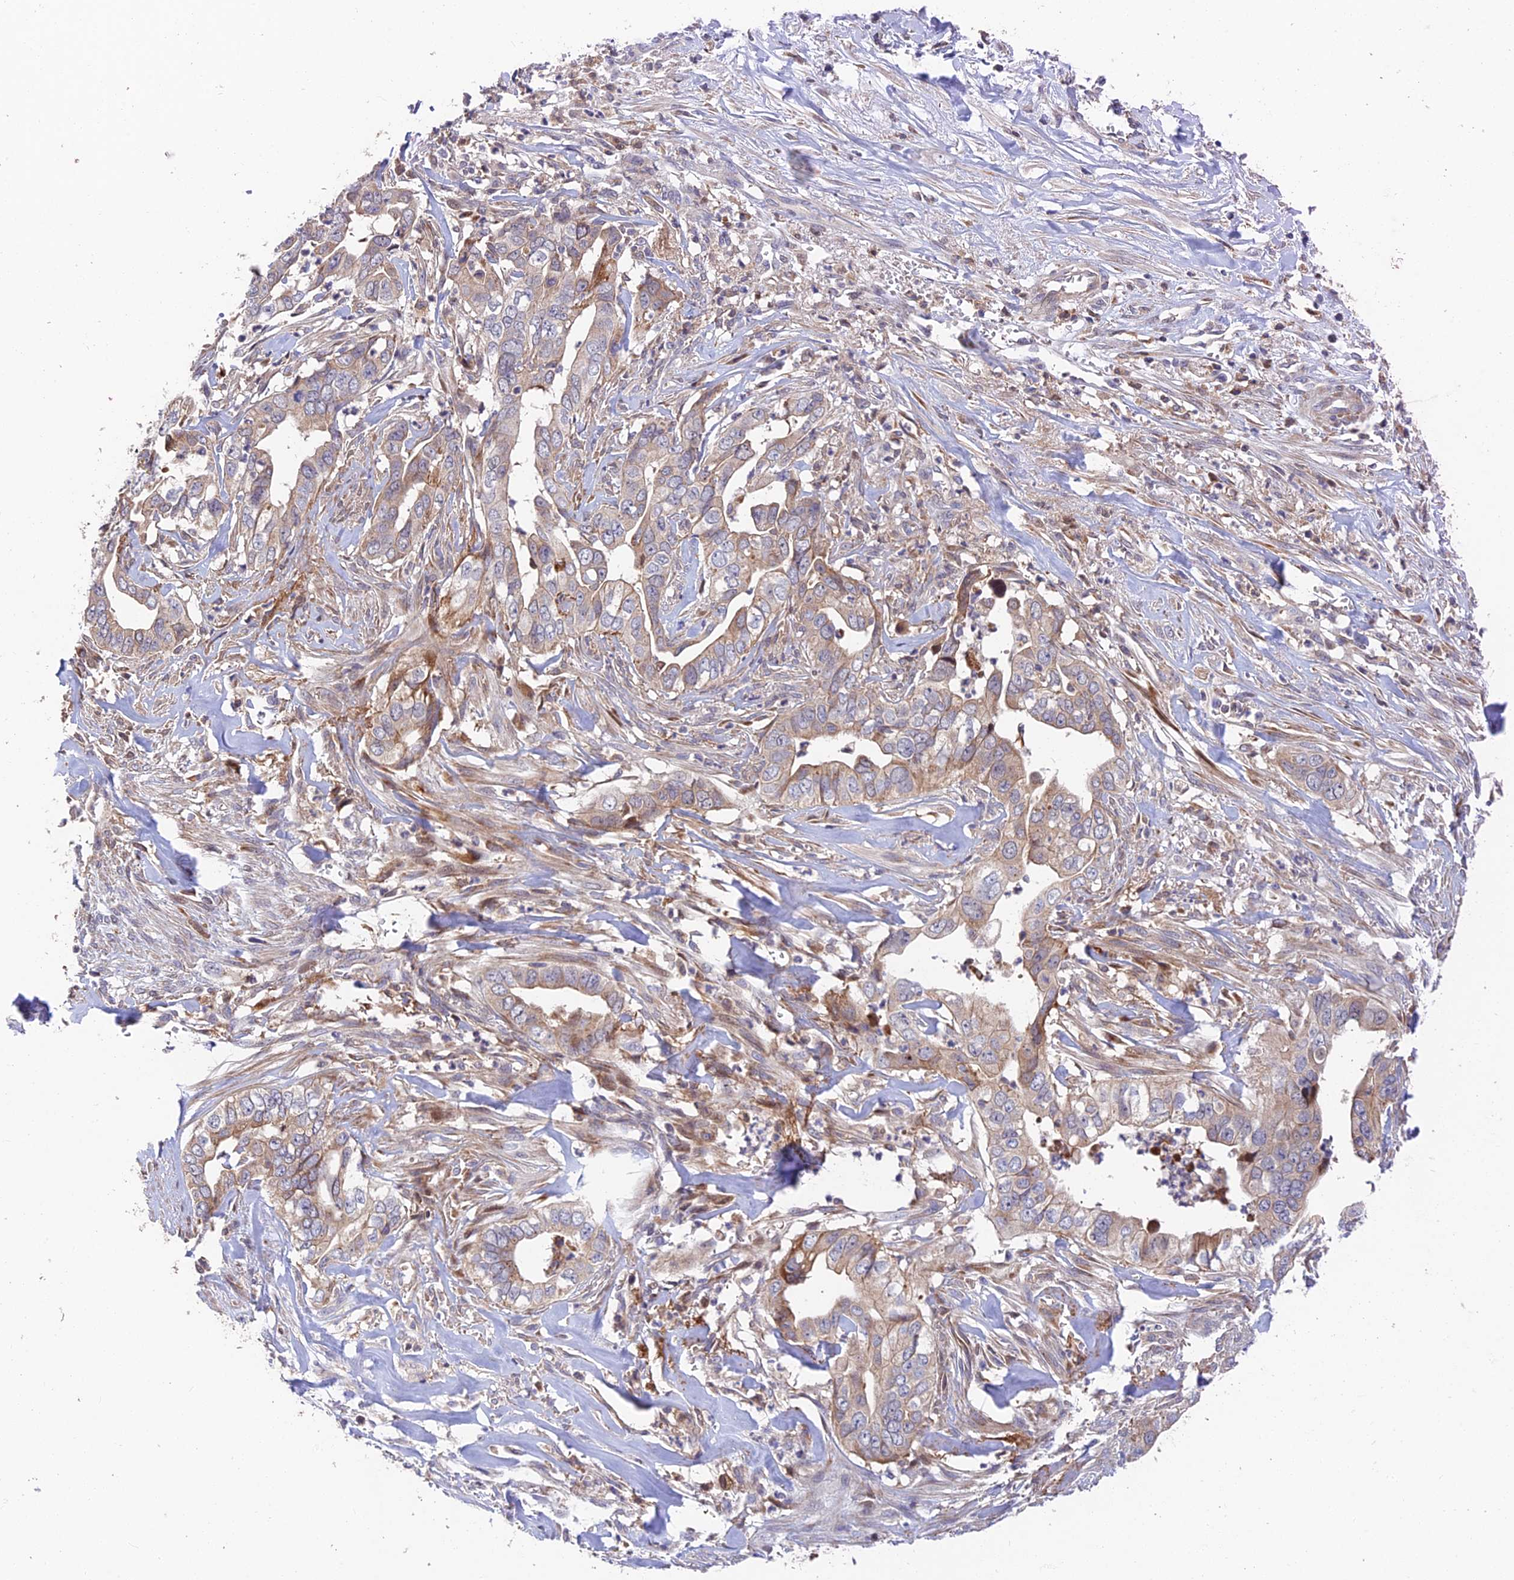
{"staining": {"intensity": "negative", "quantity": "none", "location": "none"}, "tissue": "liver cancer", "cell_type": "Tumor cells", "image_type": "cancer", "snomed": [{"axis": "morphology", "description": "Cholangiocarcinoma"}, {"axis": "topography", "description": "Liver"}], "caption": "Immunohistochemistry image of neoplastic tissue: human liver cancer (cholangiocarcinoma) stained with DAB (3,3'-diaminobenzidine) displays no significant protein staining in tumor cells.", "gene": "FUOM", "patient": {"sex": "female", "age": 79}}